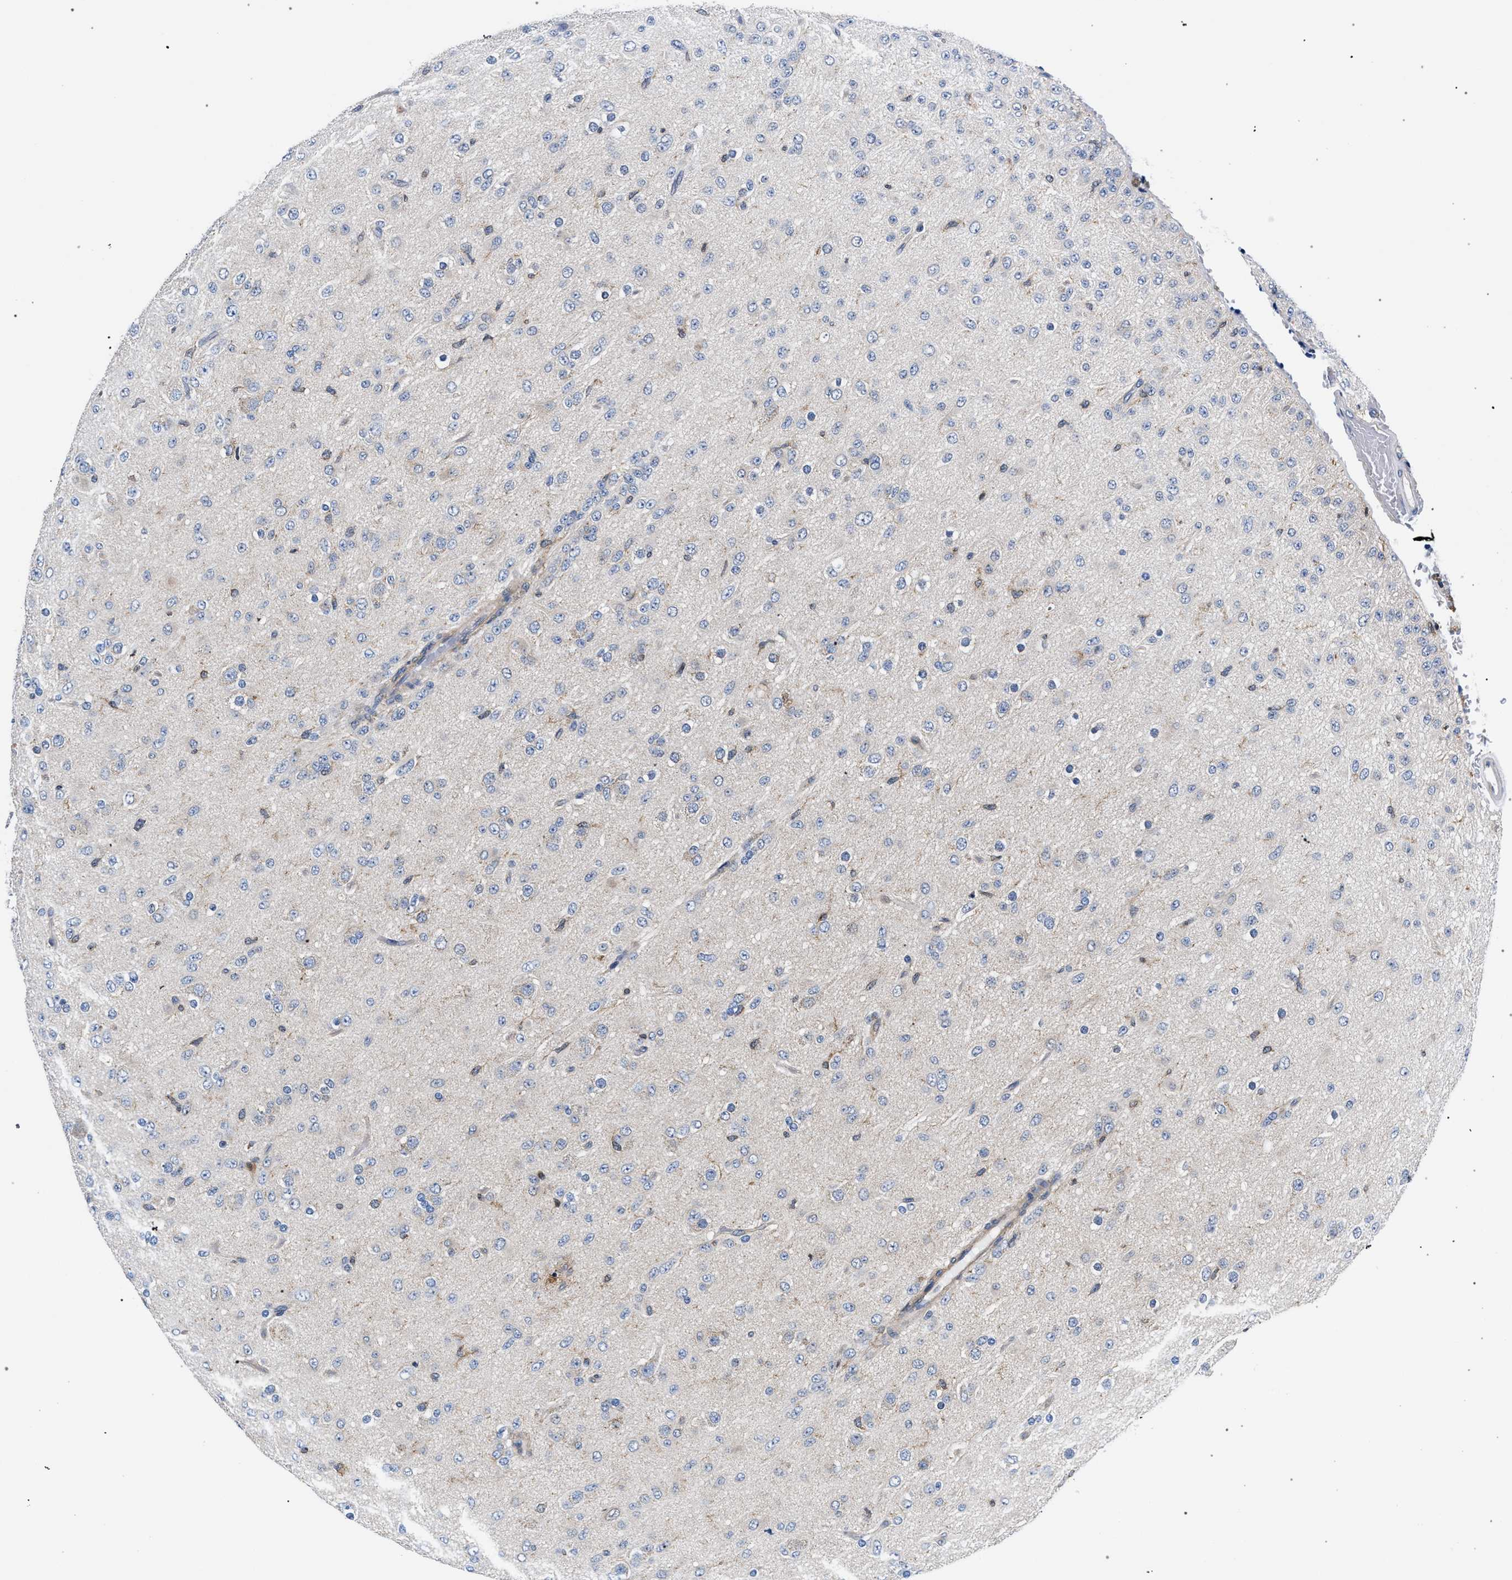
{"staining": {"intensity": "negative", "quantity": "none", "location": "none"}, "tissue": "glioma", "cell_type": "Tumor cells", "image_type": "cancer", "snomed": [{"axis": "morphology", "description": "Glioma, malignant, Low grade"}, {"axis": "topography", "description": "Brain"}], "caption": "Immunohistochemistry photomicrograph of neoplastic tissue: human glioma stained with DAB demonstrates no significant protein expression in tumor cells. The staining was performed using DAB (3,3'-diaminobenzidine) to visualize the protein expression in brown, while the nuclei were stained in blue with hematoxylin (Magnification: 20x).", "gene": "LASP1", "patient": {"sex": "male", "age": 65}}